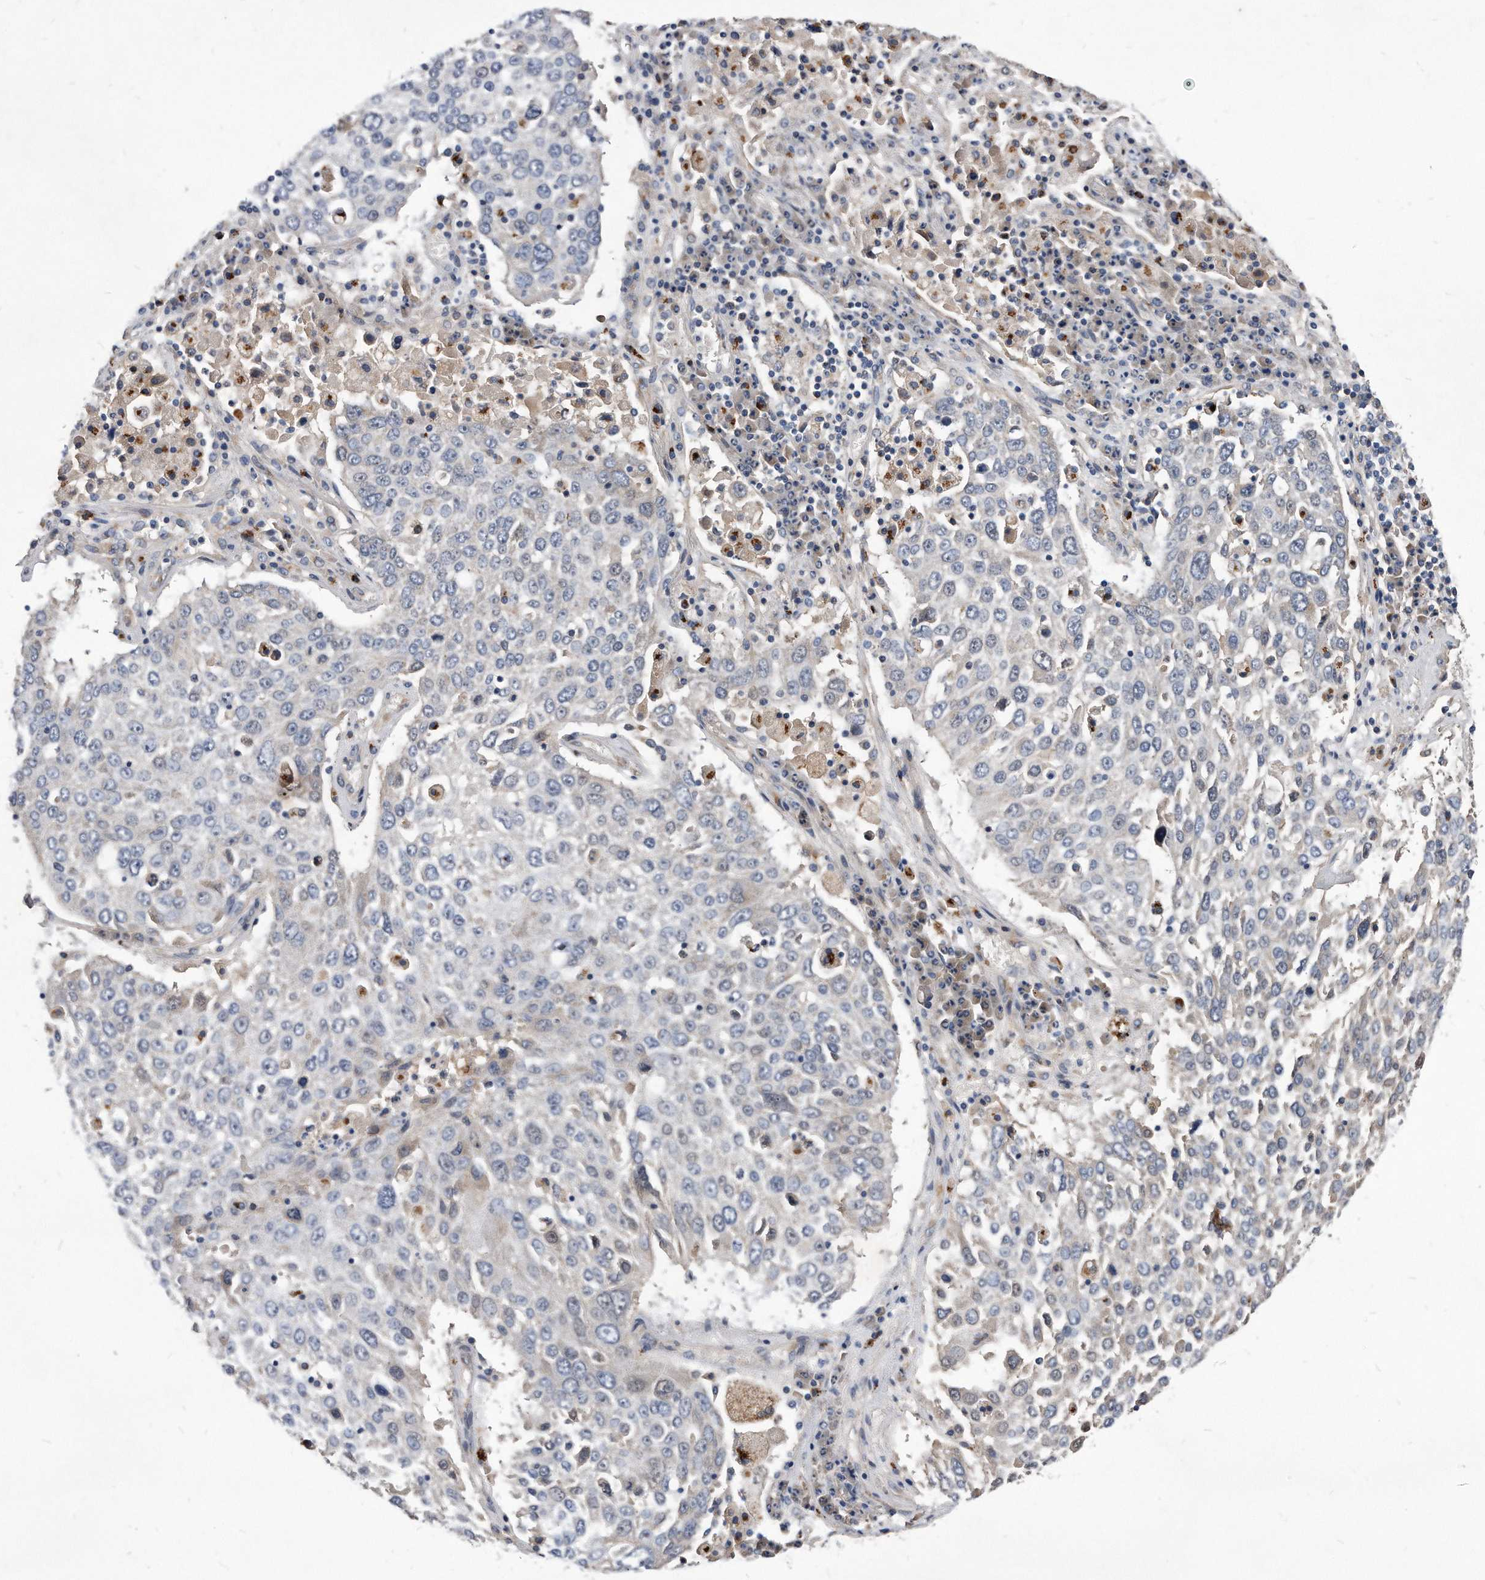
{"staining": {"intensity": "negative", "quantity": "none", "location": "none"}, "tissue": "lung cancer", "cell_type": "Tumor cells", "image_type": "cancer", "snomed": [{"axis": "morphology", "description": "Squamous cell carcinoma, NOS"}, {"axis": "topography", "description": "Lung"}], "caption": "Photomicrograph shows no significant protein positivity in tumor cells of lung squamous cell carcinoma.", "gene": "MGAT4A", "patient": {"sex": "male", "age": 65}}